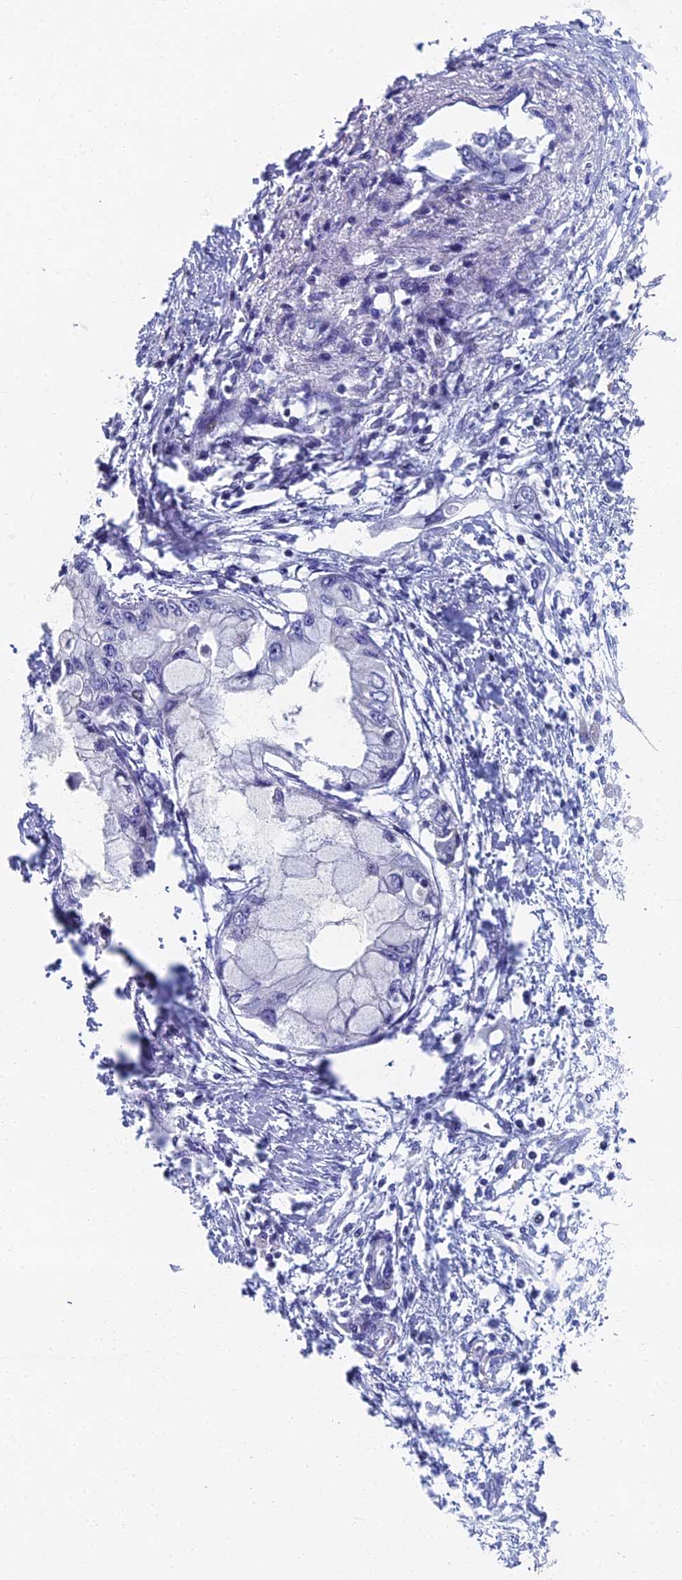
{"staining": {"intensity": "negative", "quantity": "none", "location": "none"}, "tissue": "pancreatic cancer", "cell_type": "Tumor cells", "image_type": "cancer", "snomed": [{"axis": "morphology", "description": "Adenocarcinoma, NOS"}, {"axis": "topography", "description": "Pancreas"}], "caption": "Immunohistochemistry (IHC) image of pancreatic adenocarcinoma stained for a protein (brown), which demonstrates no staining in tumor cells.", "gene": "SPIN4", "patient": {"sex": "male", "age": 48}}